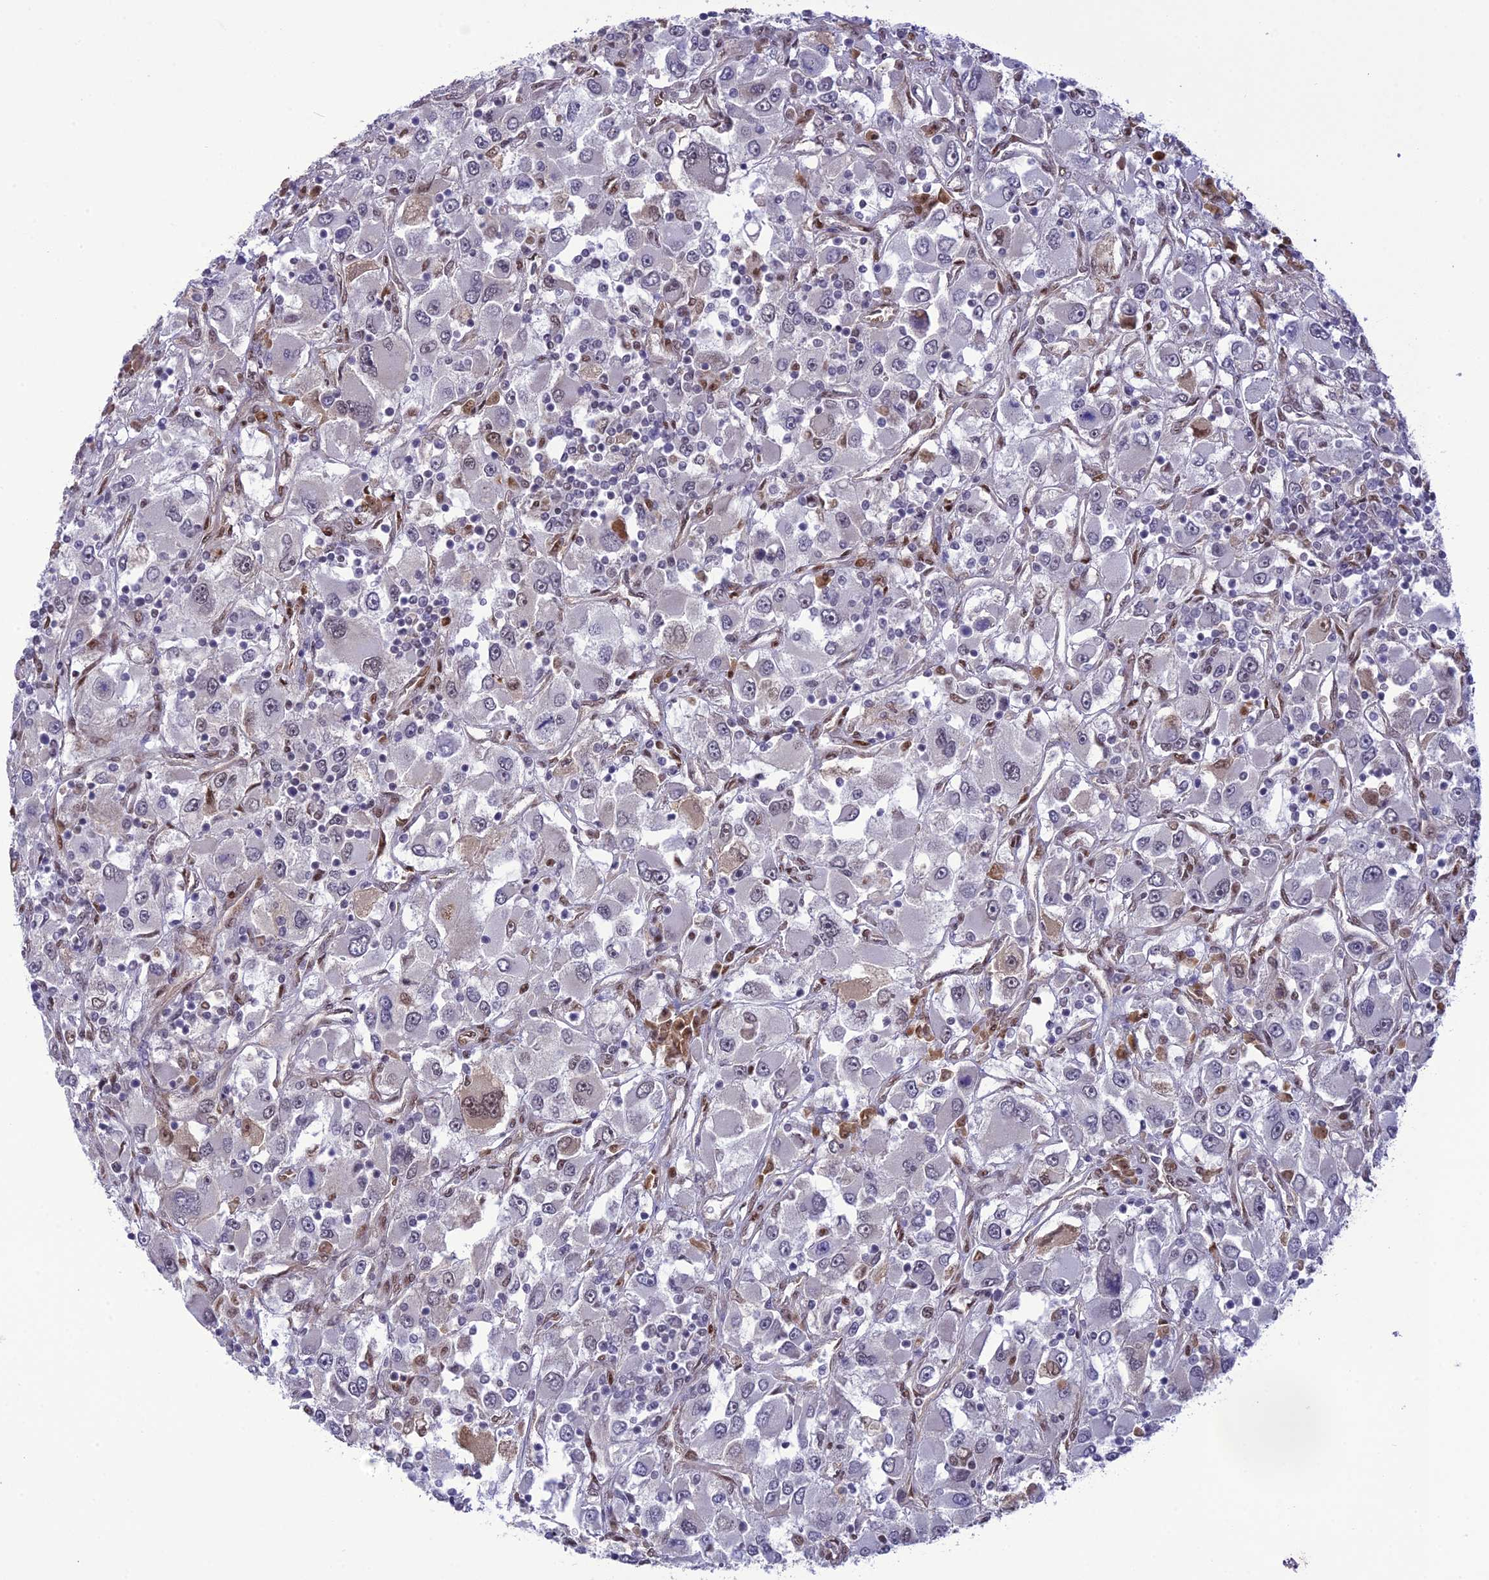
{"staining": {"intensity": "weak", "quantity": "<25%", "location": "nuclear"}, "tissue": "renal cancer", "cell_type": "Tumor cells", "image_type": "cancer", "snomed": [{"axis": "morphology", "description": "Adenocarcinoma, NOS"}, {"axis": "topography", "description": "Kidney"}], "caption": "The immunohistochemistry micrograph has no significant staining in tumor cells of renal cancer (adenocarcinoma) tissue.", "gene": "DDX1", "patient": {"sex": "female", "age": 52}}